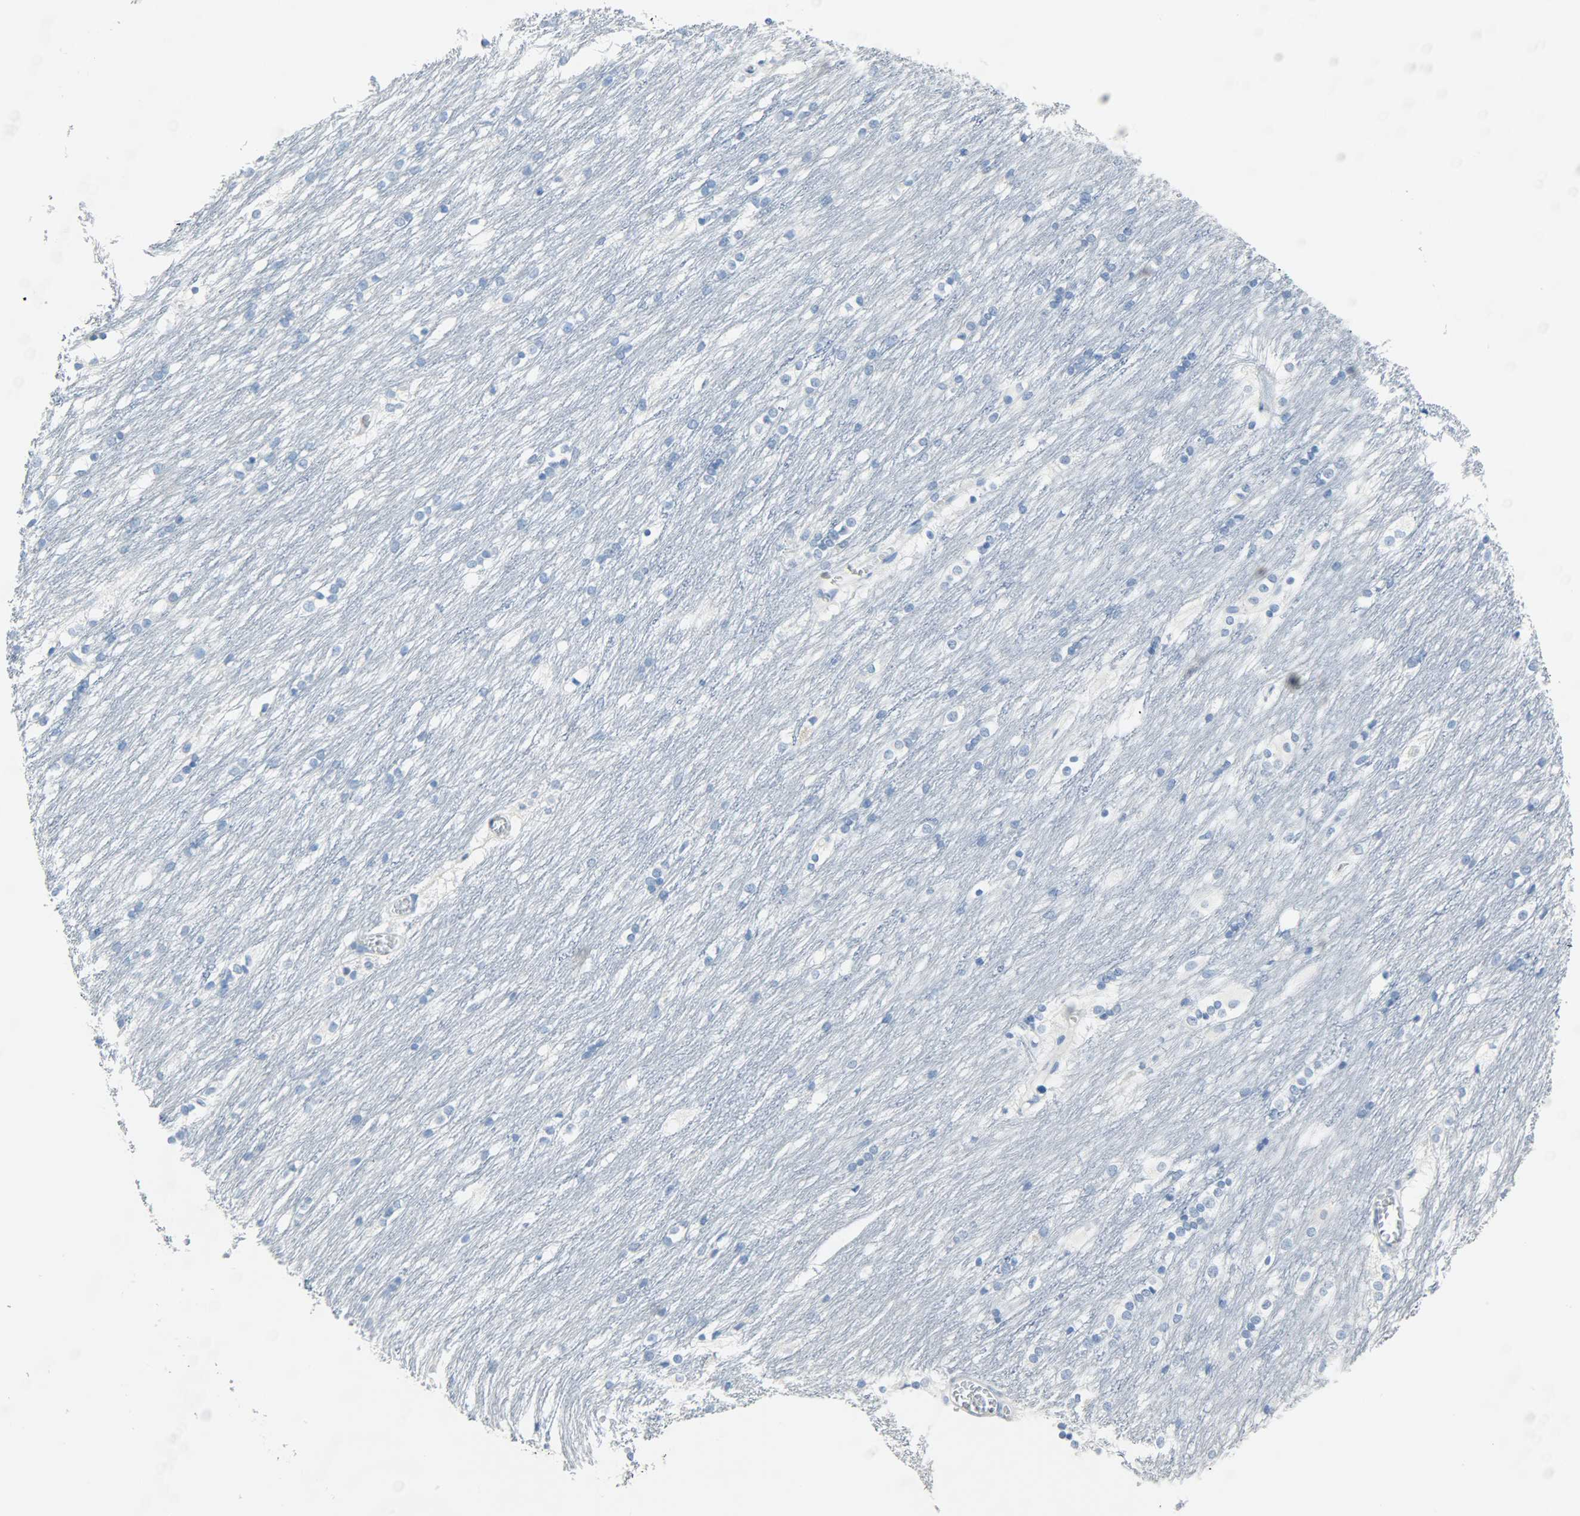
{"staining": {"intensity": "negative", "quantity": "none", "location": "none"}, "tissue": "caudate", "cell_type": "Glial cells", "image_type": "normal", "snomed": [{"axis": "morphology", "description": "Normal tissue, NOS"}, {"axis": "topography", "description": "Lateral ventricle wall"}], "caption": "DAB (3,3'-diaminobenzidine) immunohistochemical staining of benign human caudate exhibits no significant staining in glial cells.", "gene": "CRP", "patient": {"sex": "female", "age": 19}}